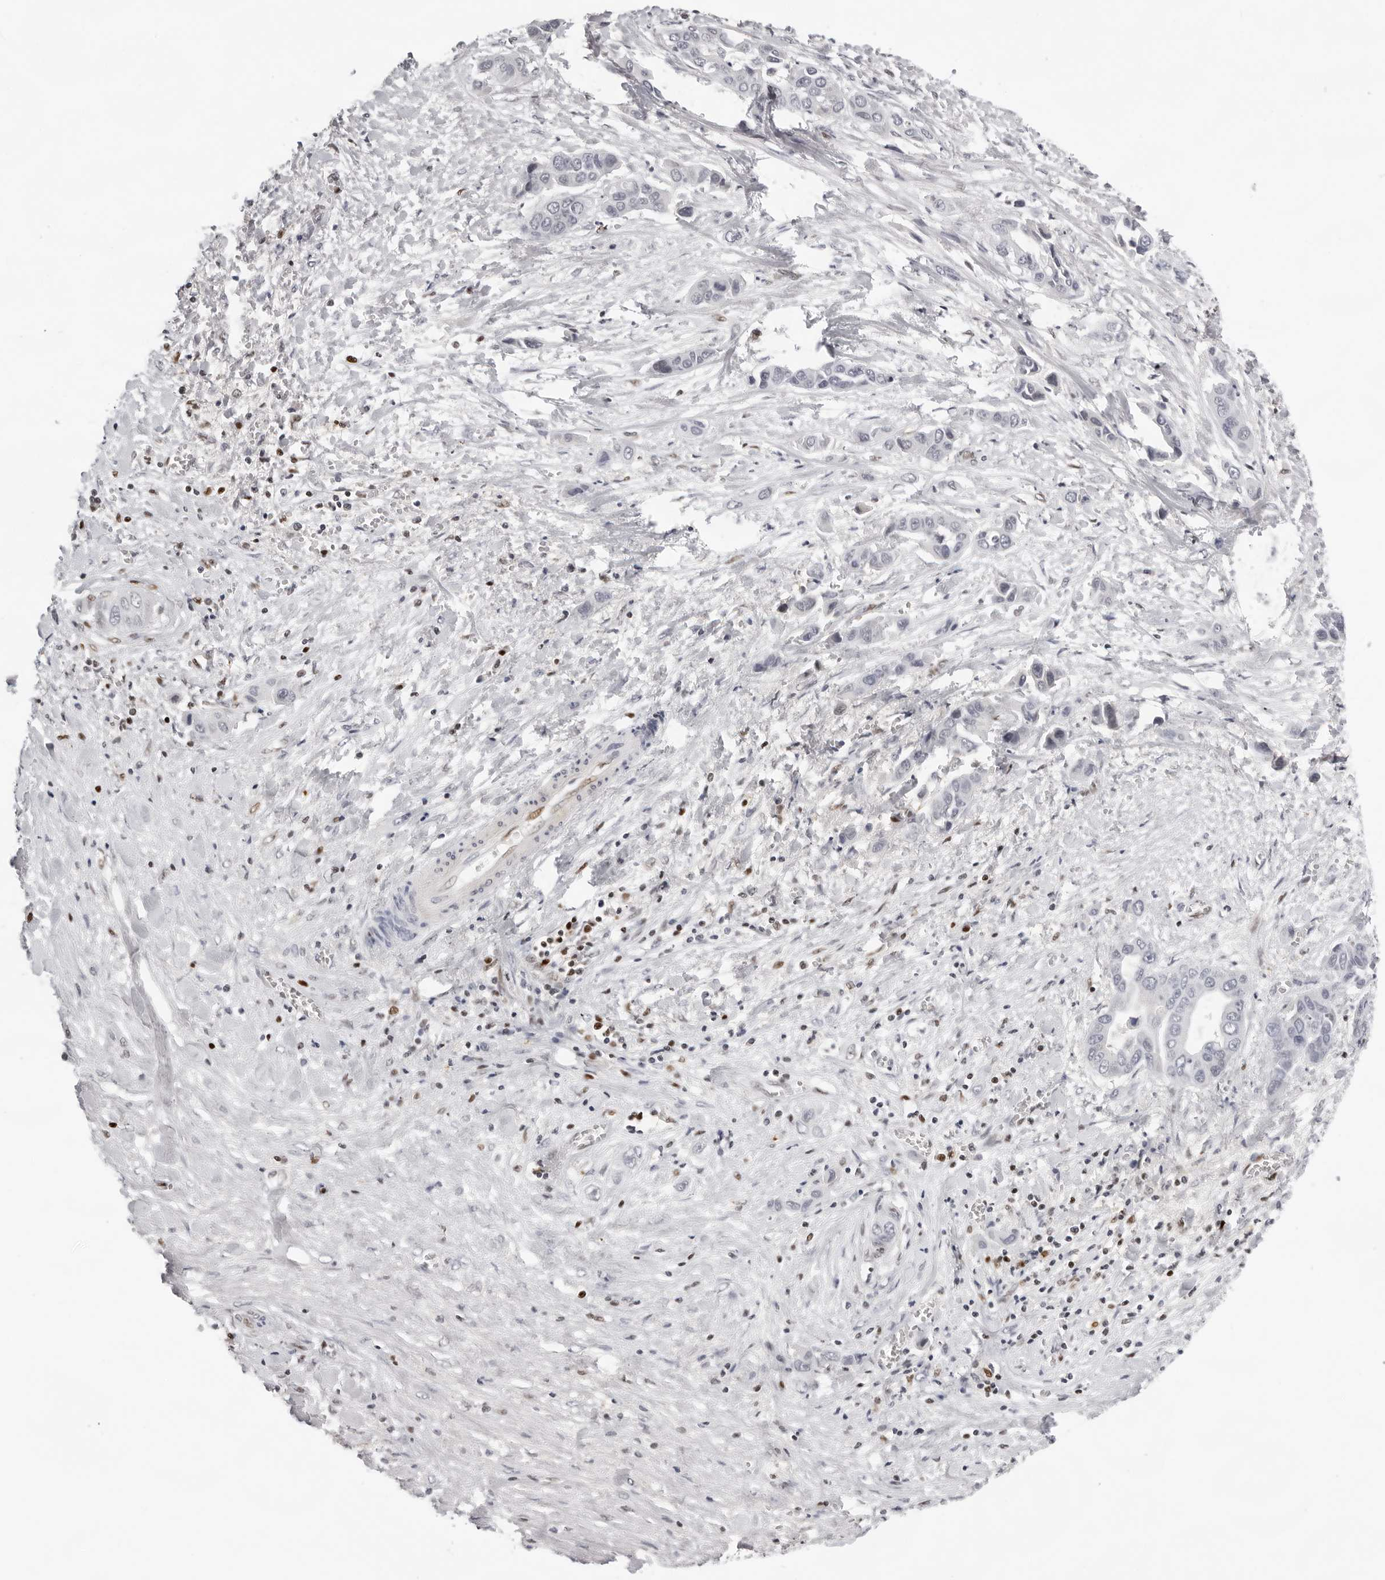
{"staining": {"intensity": "negative", "quantity": "none", "location": "none"}, "tissue": "liver cancer", "cell_type": "Tumor cells", "image_type": "cancer", "snomed": [{"axis": "morphology", "description": "Cholangiocarcinoma"}, {"axis": "topography", "description": "Liver"}], "caption": "IHC of liver cancer displays no expression in tumor cells.", "gene": "OGG1", "patient": {"sex": "female", "age": 52}}